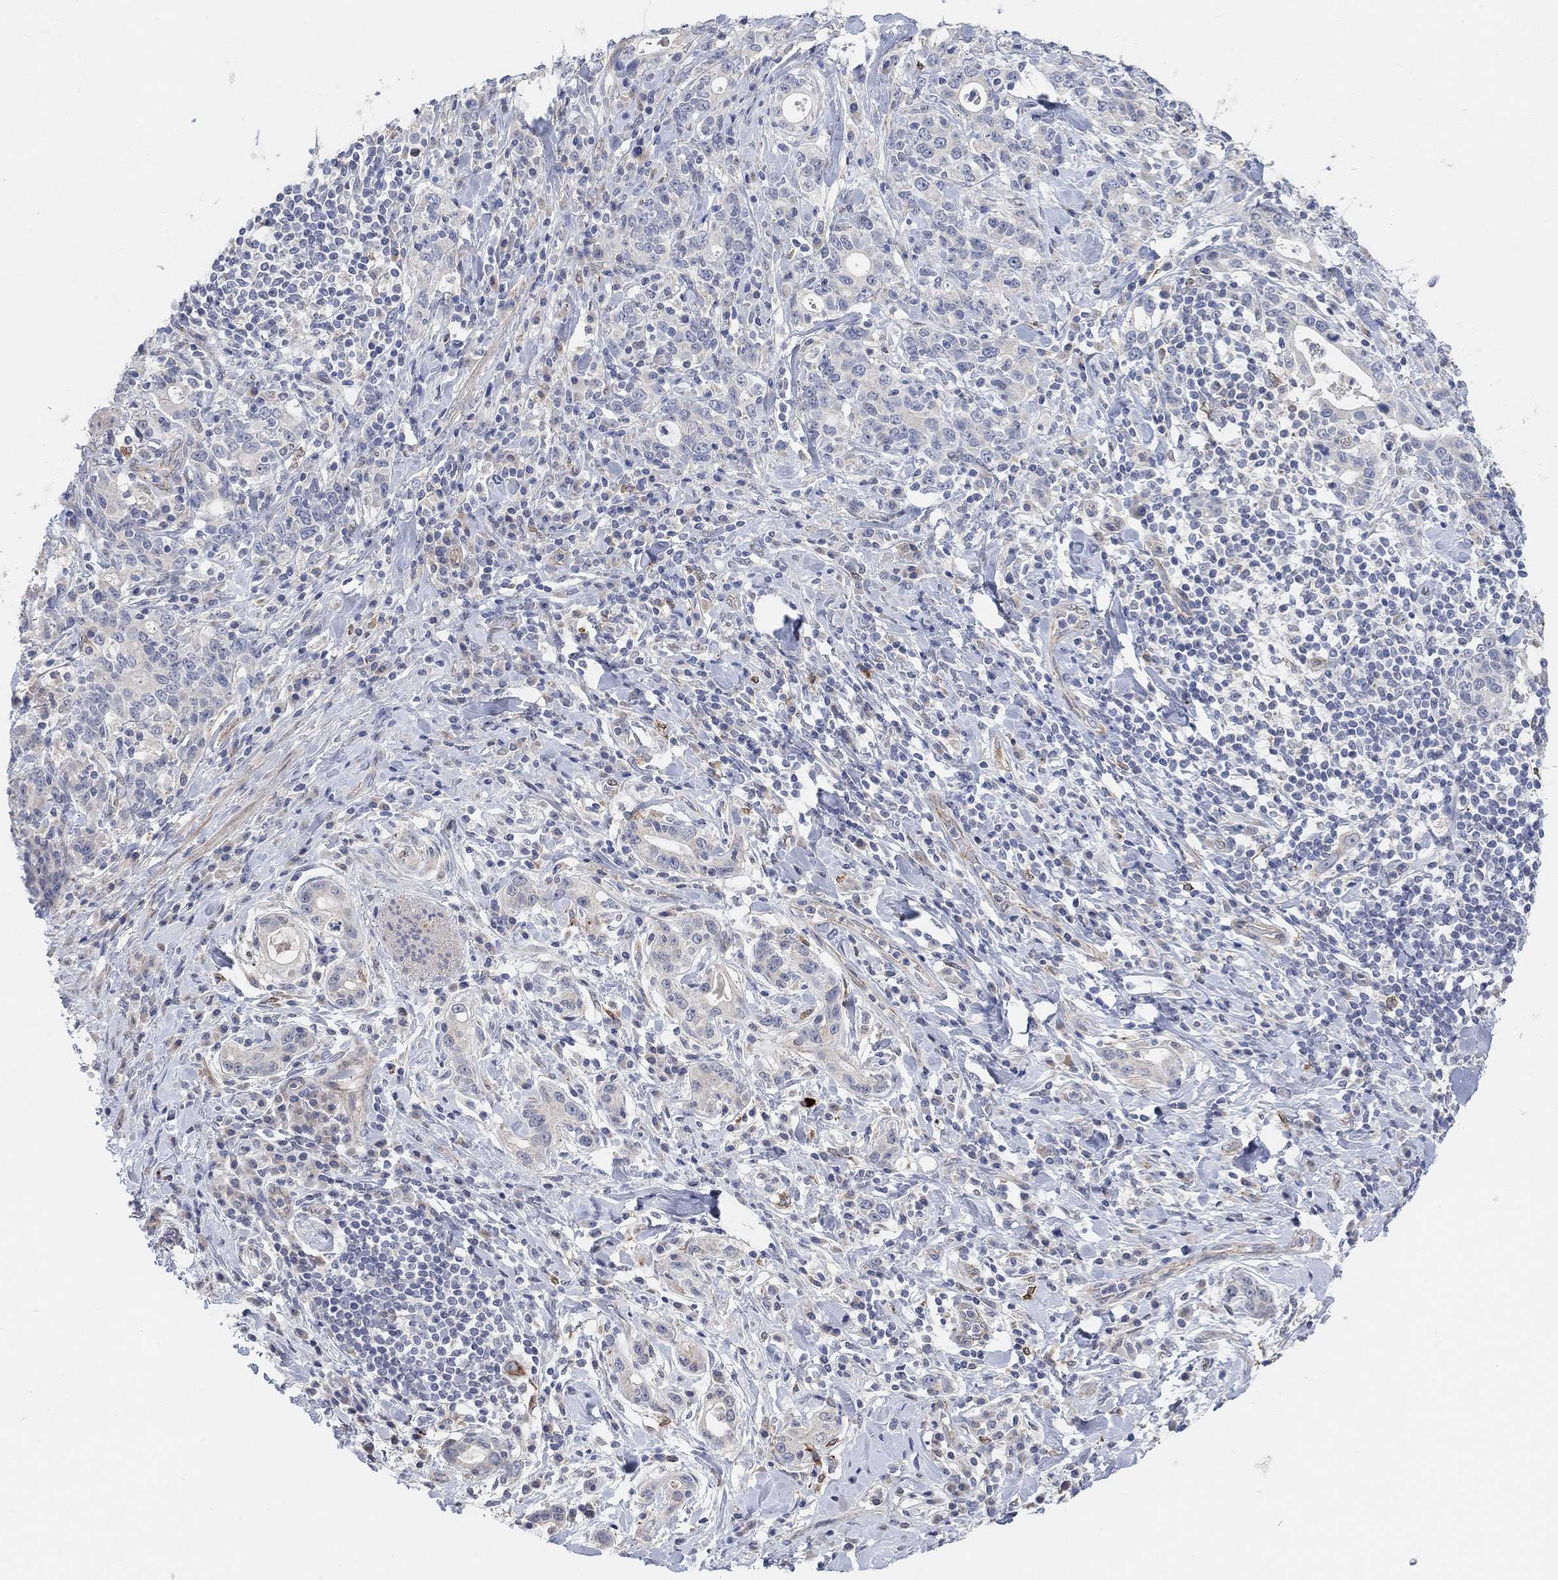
{"staining": {"intensity": "negative", "quantity": "none", "location": "none"}, "tissue": "stomach cancer", "cell_type": "Tumor cells", "image_type": "cancer", "snomed": [{"axis": "morphology", "description": "Adenocarcinoma, NOS"}, {"axis": "topography", "description": "Stomach"}], "caption": "A high-resolution histopathology image shows immunohistochemistry staining of adenocarcinoma (stomach), which reveals no significant expression in tumor cells.", "gene": "HCRTR1", "patient": {"sex": "male", "age": 79}}